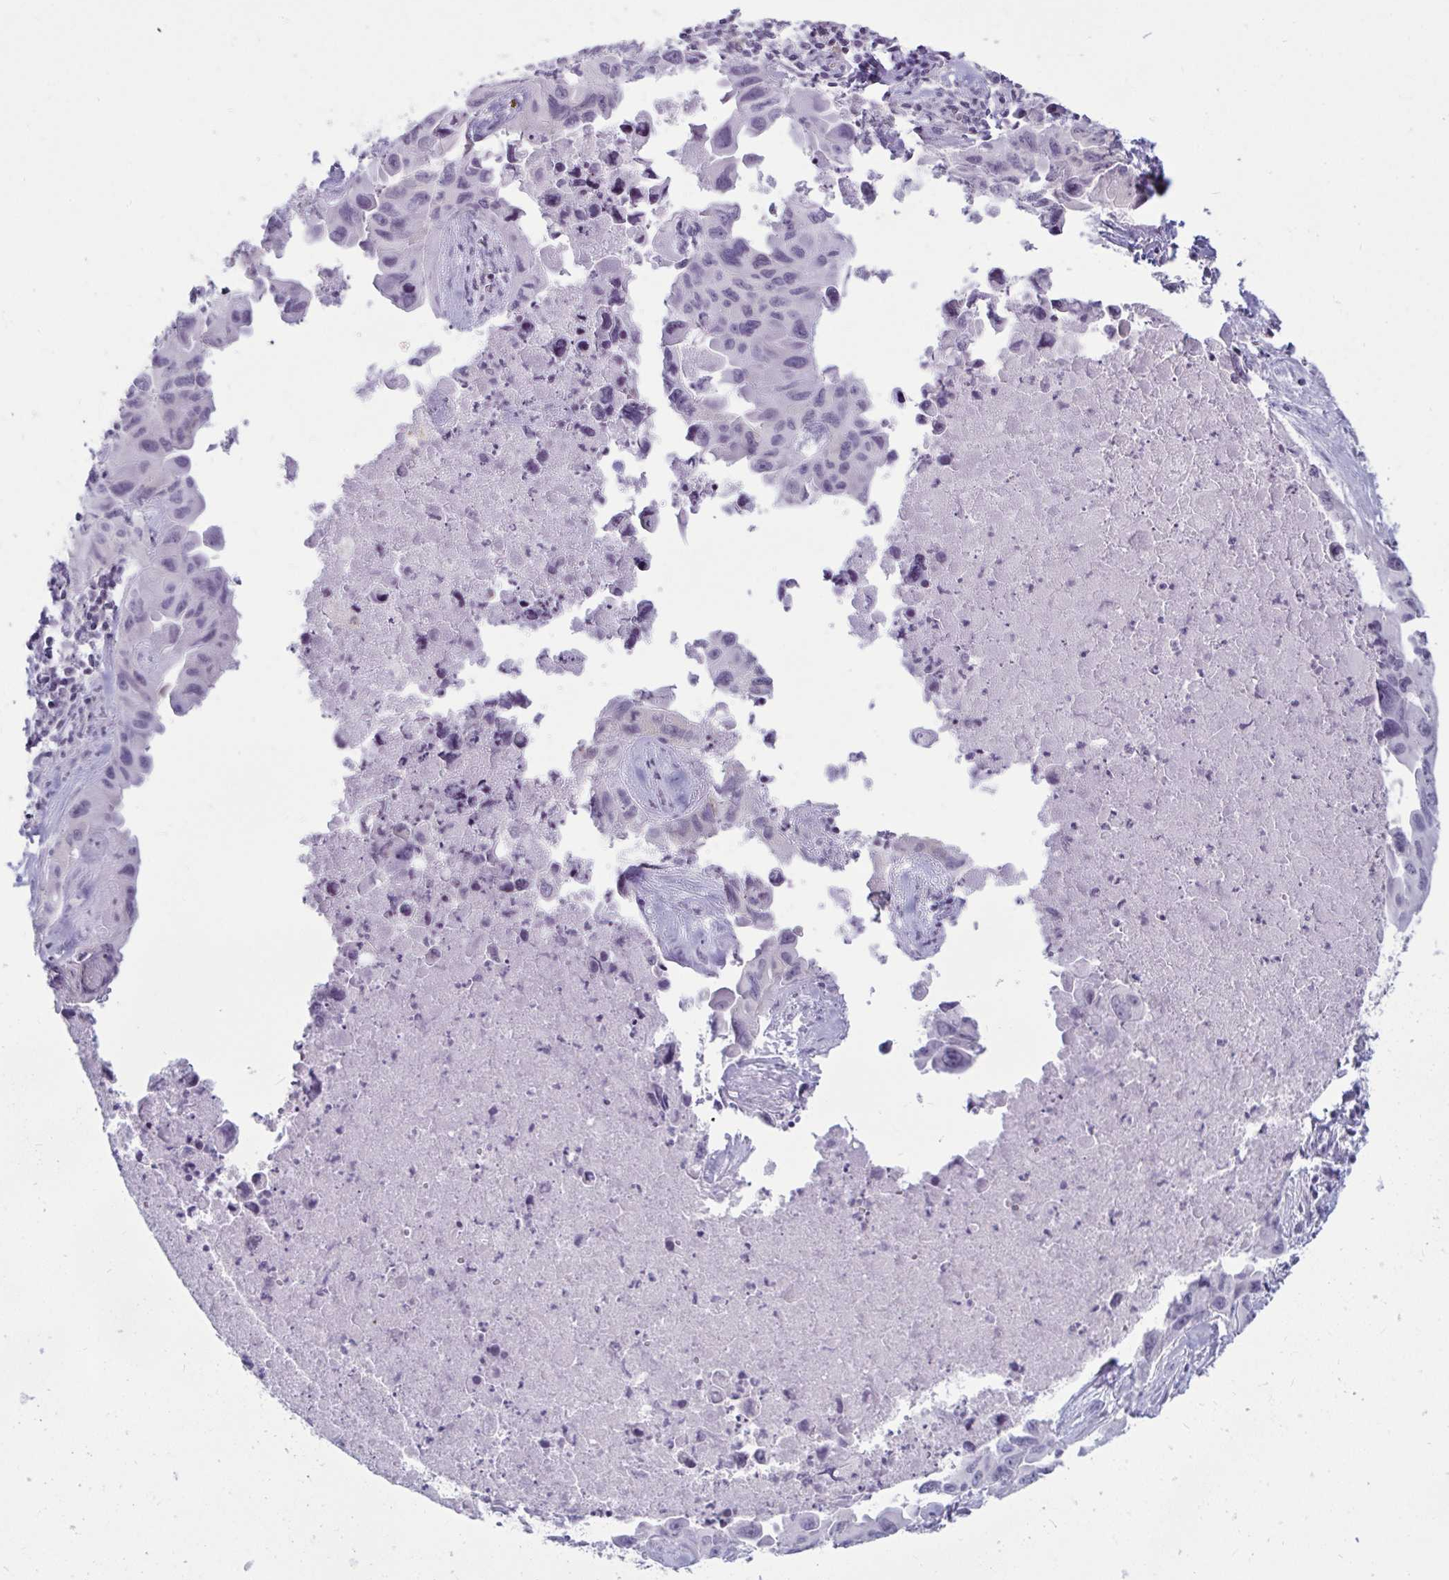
{"staining": {"intensity": "negative", "quantity": "none", "location": "none"}, "tissue": "lung cancer", "cell_type": "Tumor cells", "image_type": "cancer", "snomed": [{"axis": "morphology", "description": "Adenocarcinoma, NOS"}, {"axis": "topography", "description": "Lymph node"}, {"axis": "topography", "description": "Lung"}], "caption": "High power microscopy micrograph of an IHC image of lung cancer, revealing no significant staining in tumor cells.", "gene": "TBC1D4", "patient": {"sex": "male", "age": 64}}